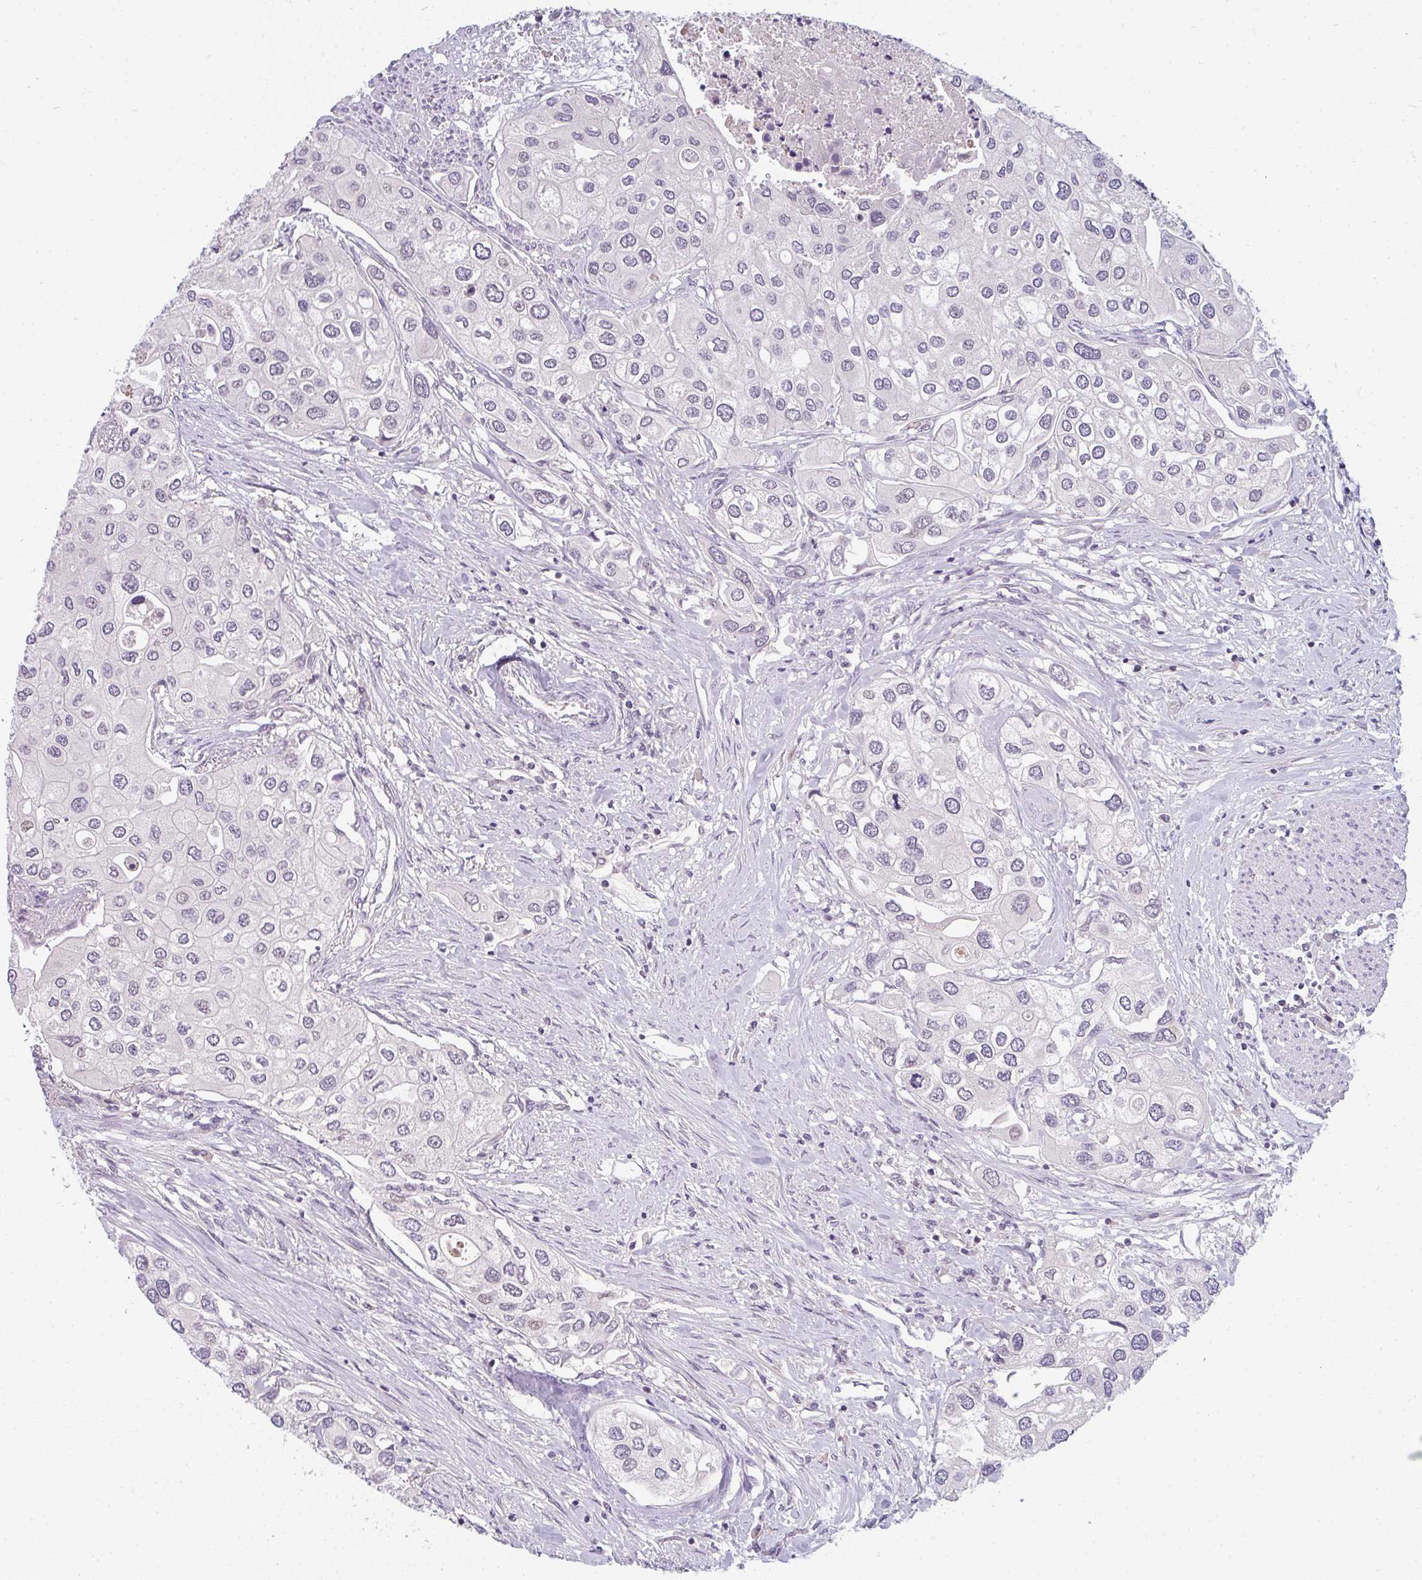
{"staining": {"intensity": "negative", "quantity": "none", "location": "none"}, "tissue": "urothelial cancer", "cell_type": "Tumor cells", "image_type": "cancer", "snomed": [{"axis": "morphology", "description": "Urothelial carcinoma, High grade"}, {"axis": "topography", "description": "Urinary bladder"}], "caption": "IHC image of neoplastic tissue: human urothelial cancer stained with DAB displays no significant protein expression in tumor cells.", "gene": "PPFIA4", "patient": {"sex": "male", "age": 64}}